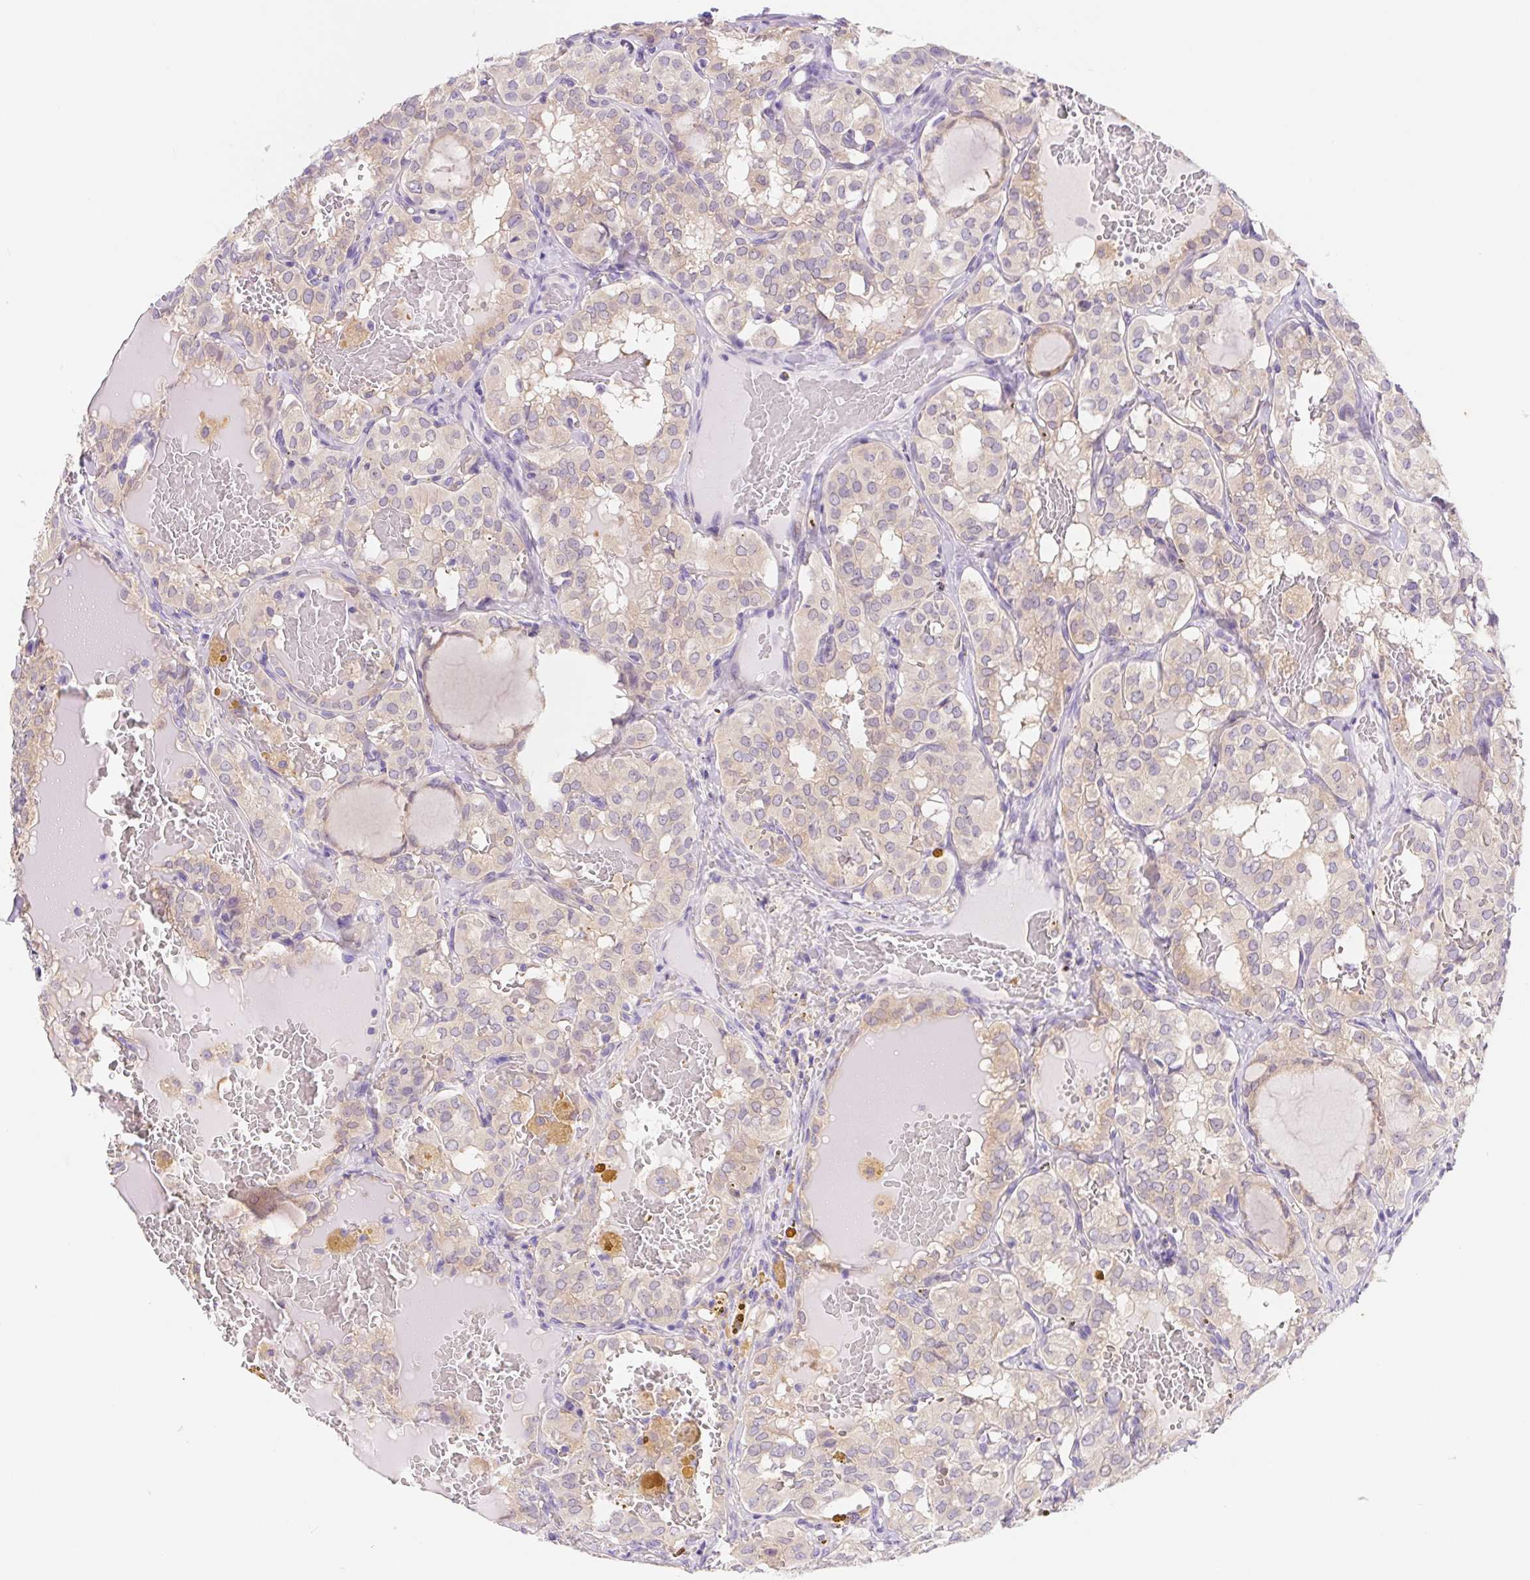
{"staining": {"intensity": "weak", "quantity": "<25%", "location": "cytoplasmic/membranous"}, "tissue": "thyroid cancer", "cell_type": "Tumor cells", "image_type": "cancer", "snomed": [{"axis": "morphology", "description": "Papillary adenocarcinoma, NOS"}, {"axis": "topography", "description": "Thyroid gland"}], "caption": "Tumor cells are negative for protein expression in human thyroid cancer (papillary adenocarcinoma).", "gene": "DYNC2LI1", "patient": {"sex": "male", "age": 20}}